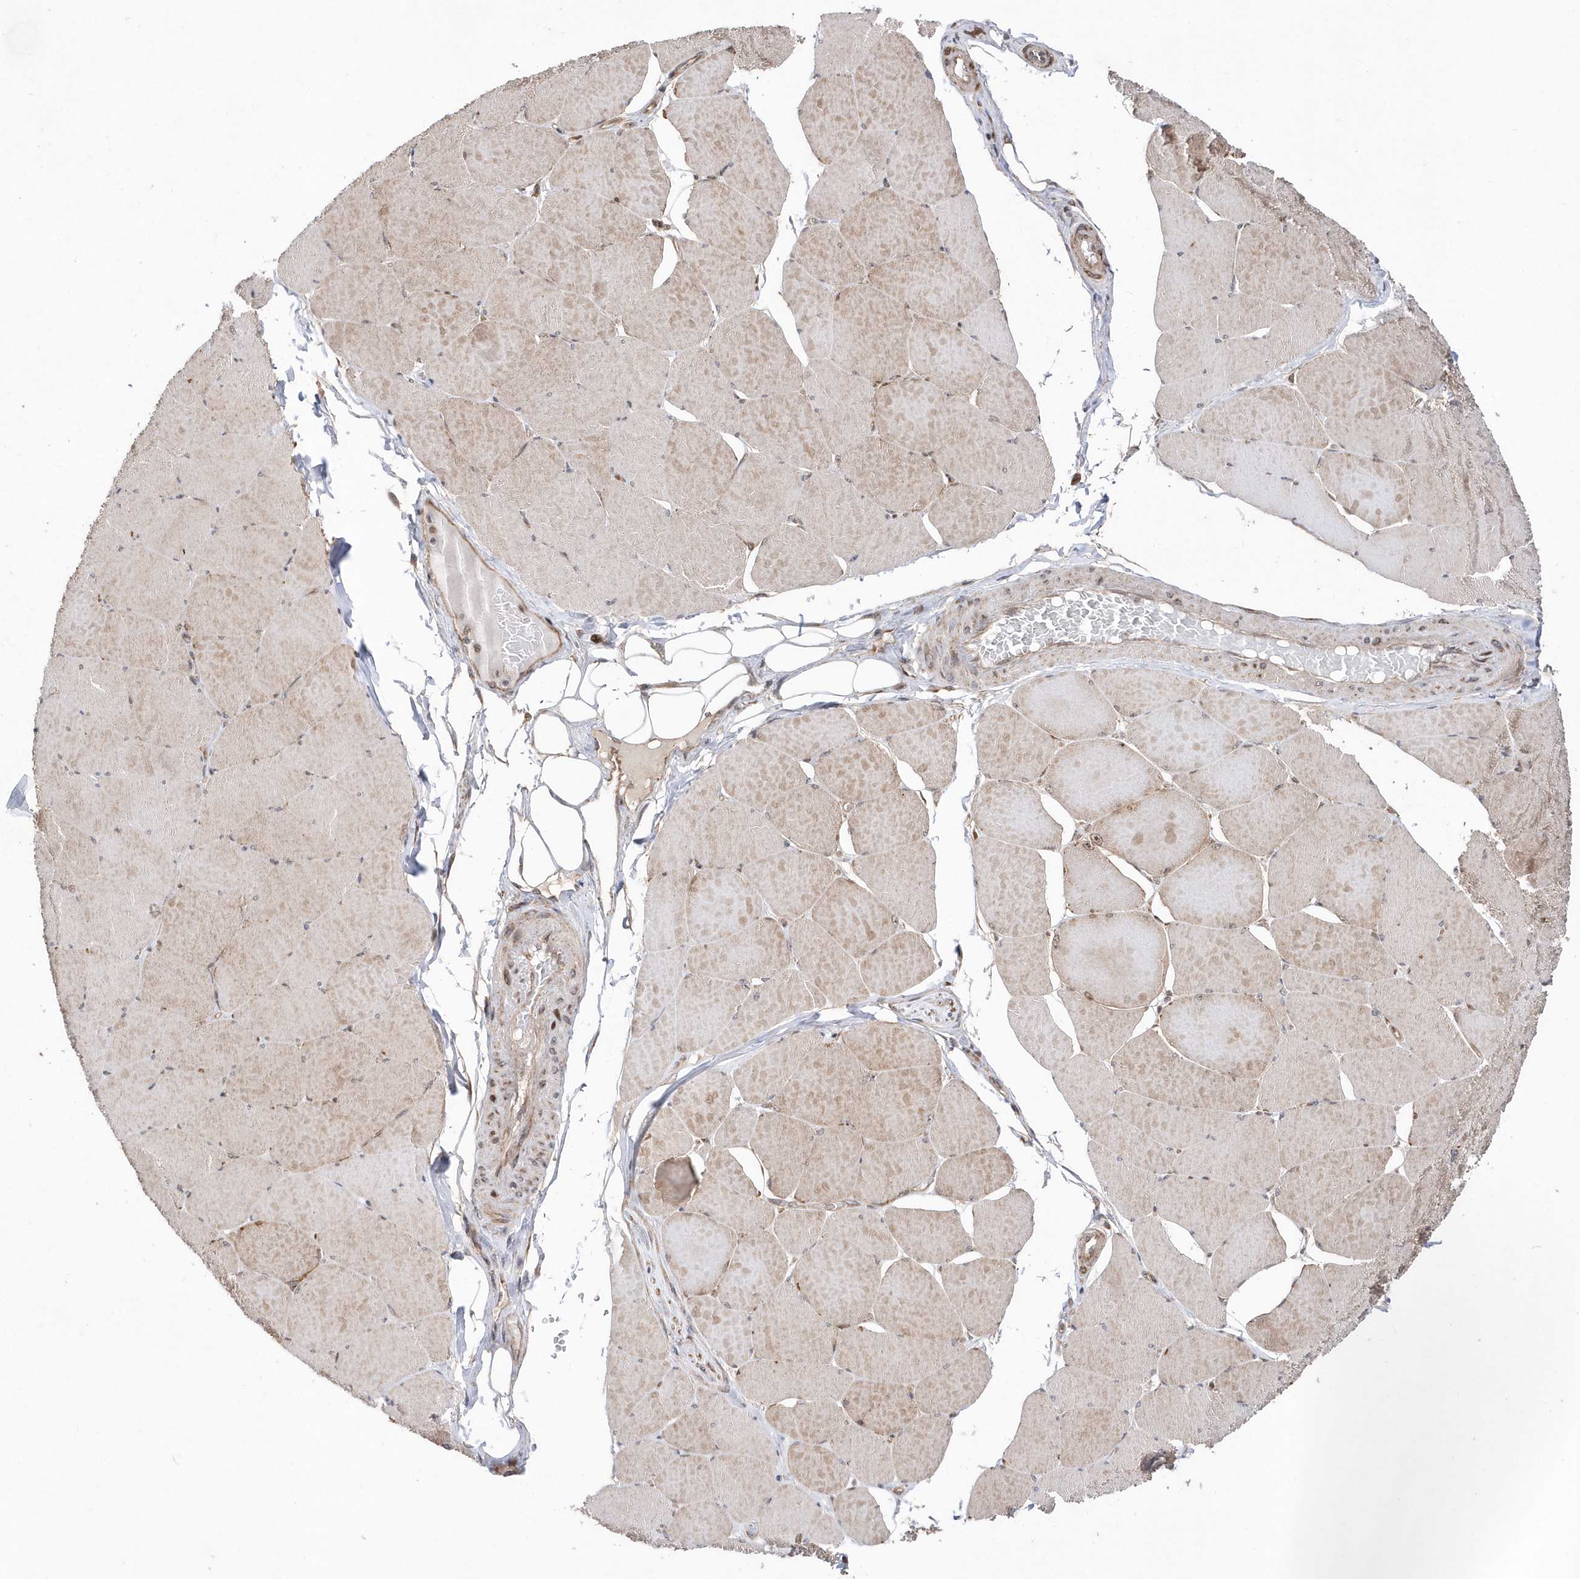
{"staining": {"intensity": "moderate", "quantity": "25%-75%", "location": "cytoplasmic/membranous"}, "tissue": "skeletal muscle", "cell_type": "Myocytes", "image_type": "normal", "snomed": [{"axis": "morphology", "description": "Normal tissue, NOS"}, {"axis": "topography", "description": "Skeletal muscle"}, {"axis": "topography", "description": "Head-Neck"}], "caption": "The histopathology image exhibits immunohistochemical staining of normal skeletal muscle. There is moderate cytoplasmic/membranous staining is appreciated in about 25%-75% of myocytes.", "gene": "DALRD3", "patient": {"sex": "male", "age": 66}}